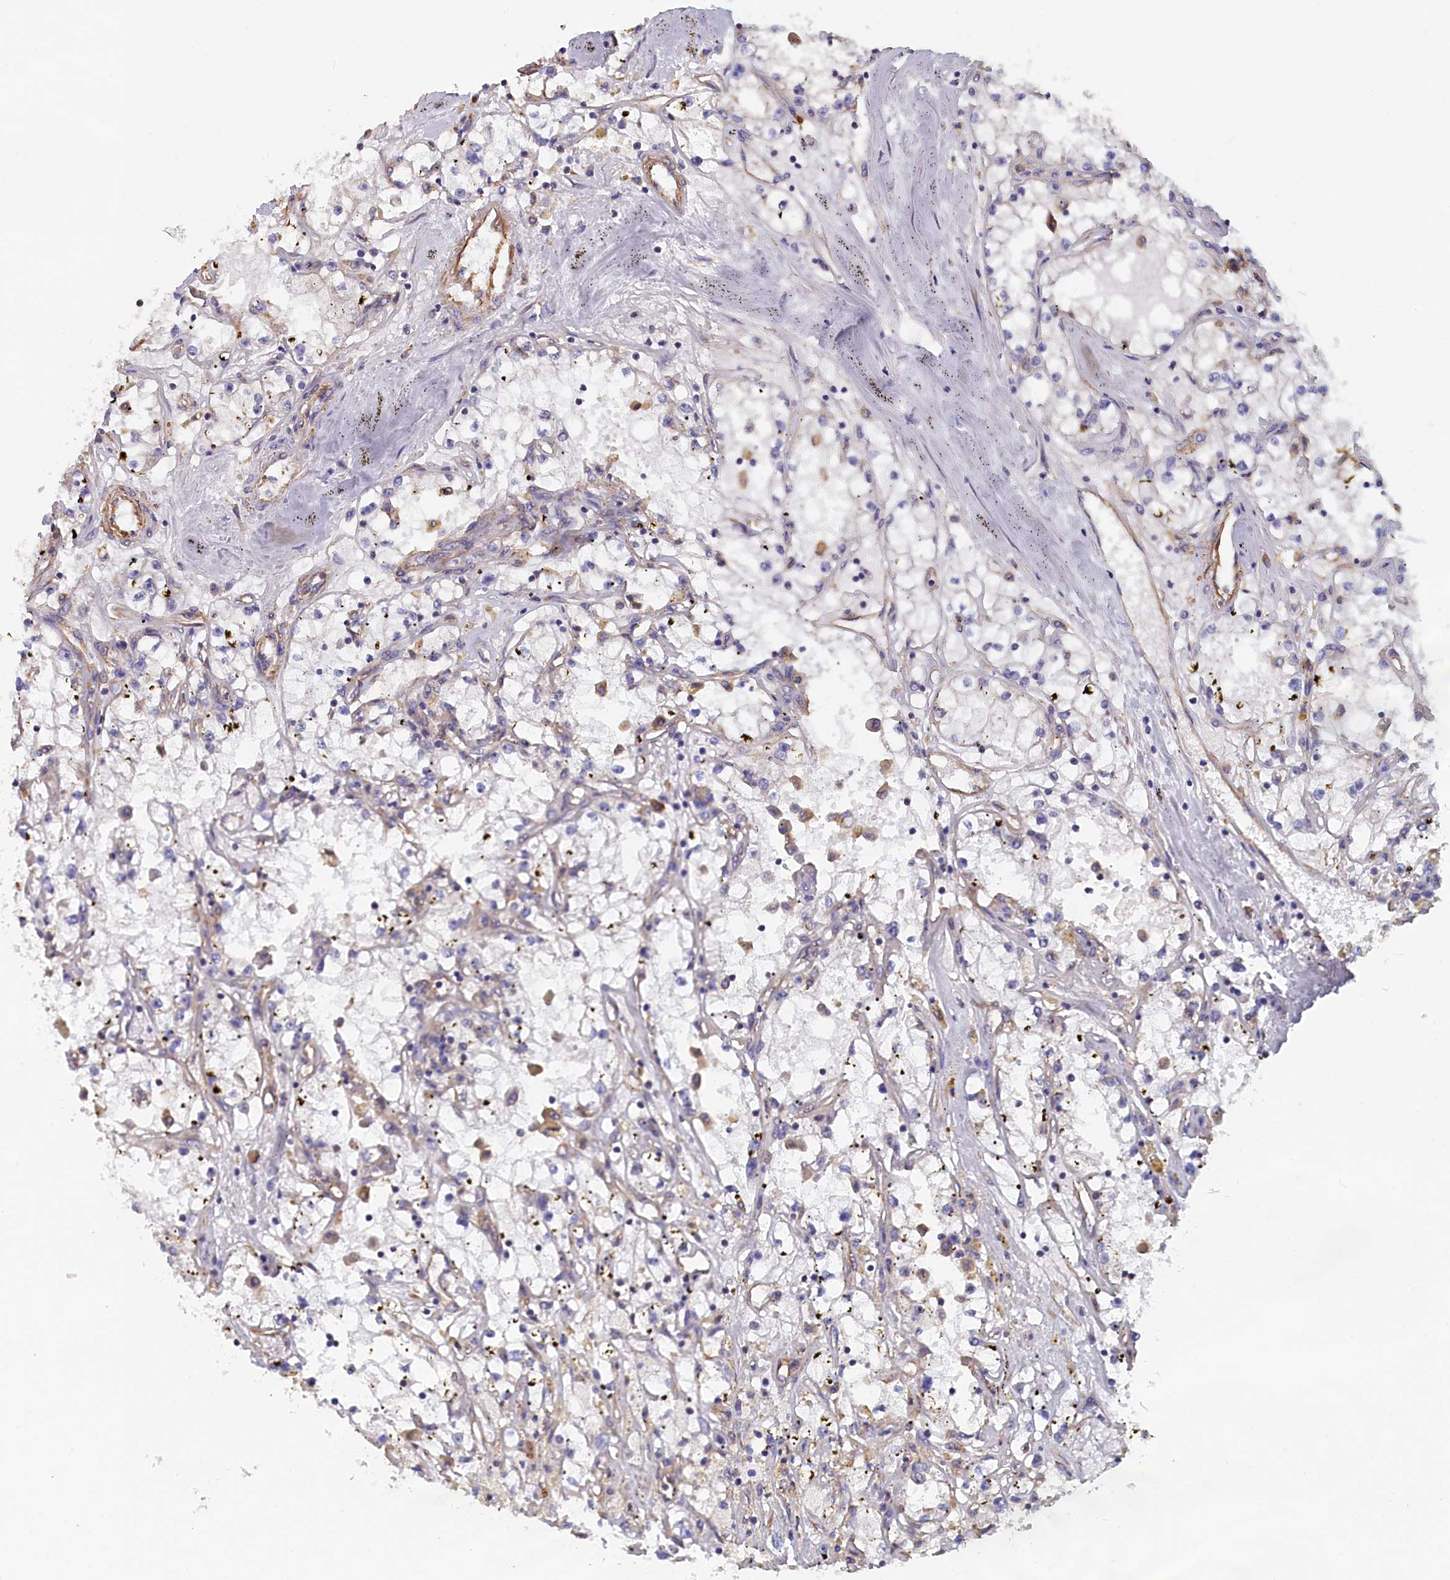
{"staining": {"intensity": "negative", "quantity": "none", "location": "none"}, "tissue": "renal cancer", "cell_type": "Tumor cells", "image_type": "cancer", "snomed": [{"axis": "morphology", "description": "Adenocarcinoma, NOS"}, {"axis": "topography", "description": "Kidney"}], "caption": "The image displays no staining of tumor cells in renal adenocarcinoma.", "gene": "ANKRD2", "patient": {"sex": "male", "age": 56}}